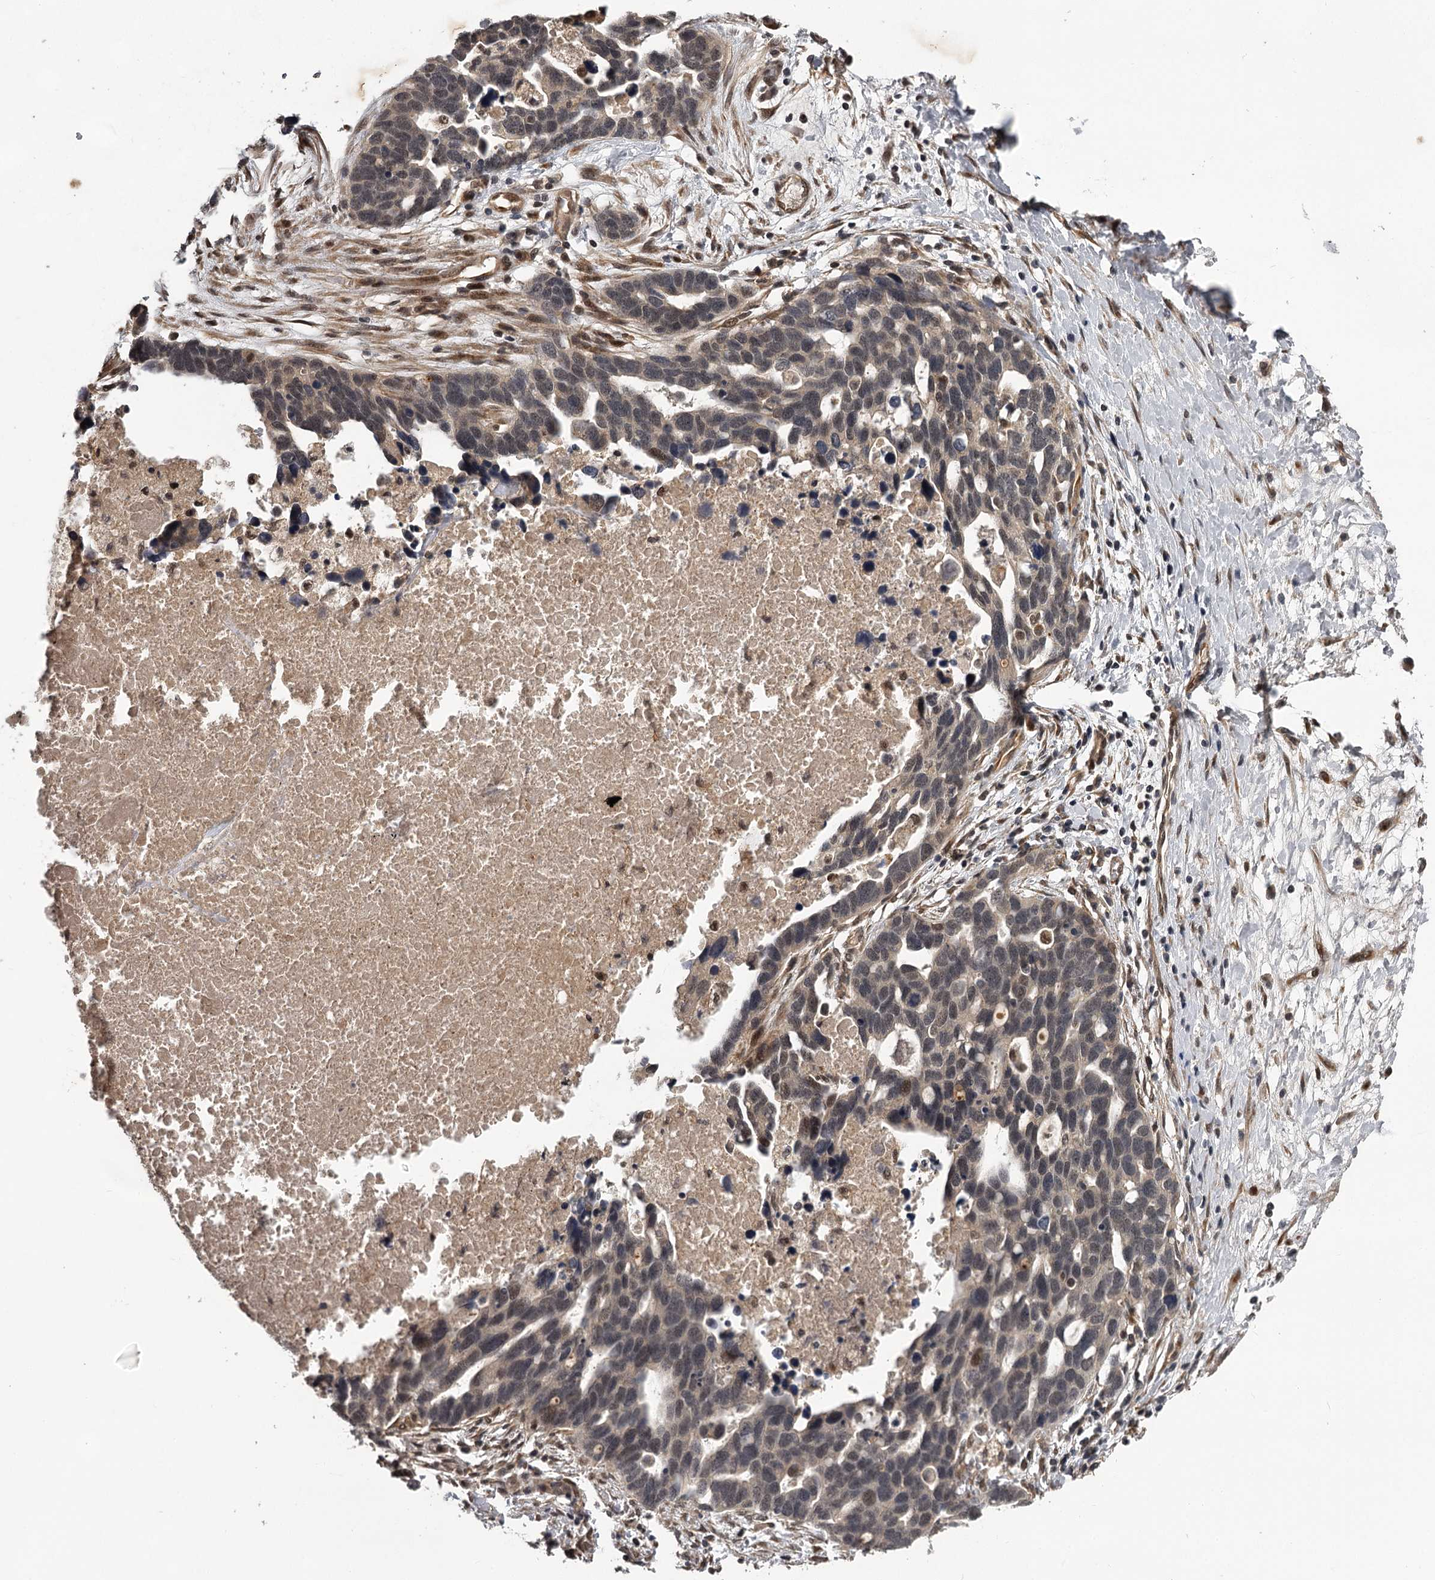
{"staining": {"intensity": "moderate", "quantity": "<25%", "location": "nuclear"}, "tissue": "ovarian cancer", "cell_type": "Tumor cells", "image_type": "cancer", "snomed": [{"axis": "morphology", "description": "Cystadenocarcinoma, serous, NOS"}, {"axis": "topography", "description": "Ovary"}], "caption": "This micrograph exhibits ovarian serous cystadenocarcinoma stained with immunohistochemistry to label a protein in brown. The nuclear of tumor cells show moderate positivity for the protein. Nuclei are counter-stained blue.", "gene": "MAML3", "patient": {"sex": "female", "age": 54}}